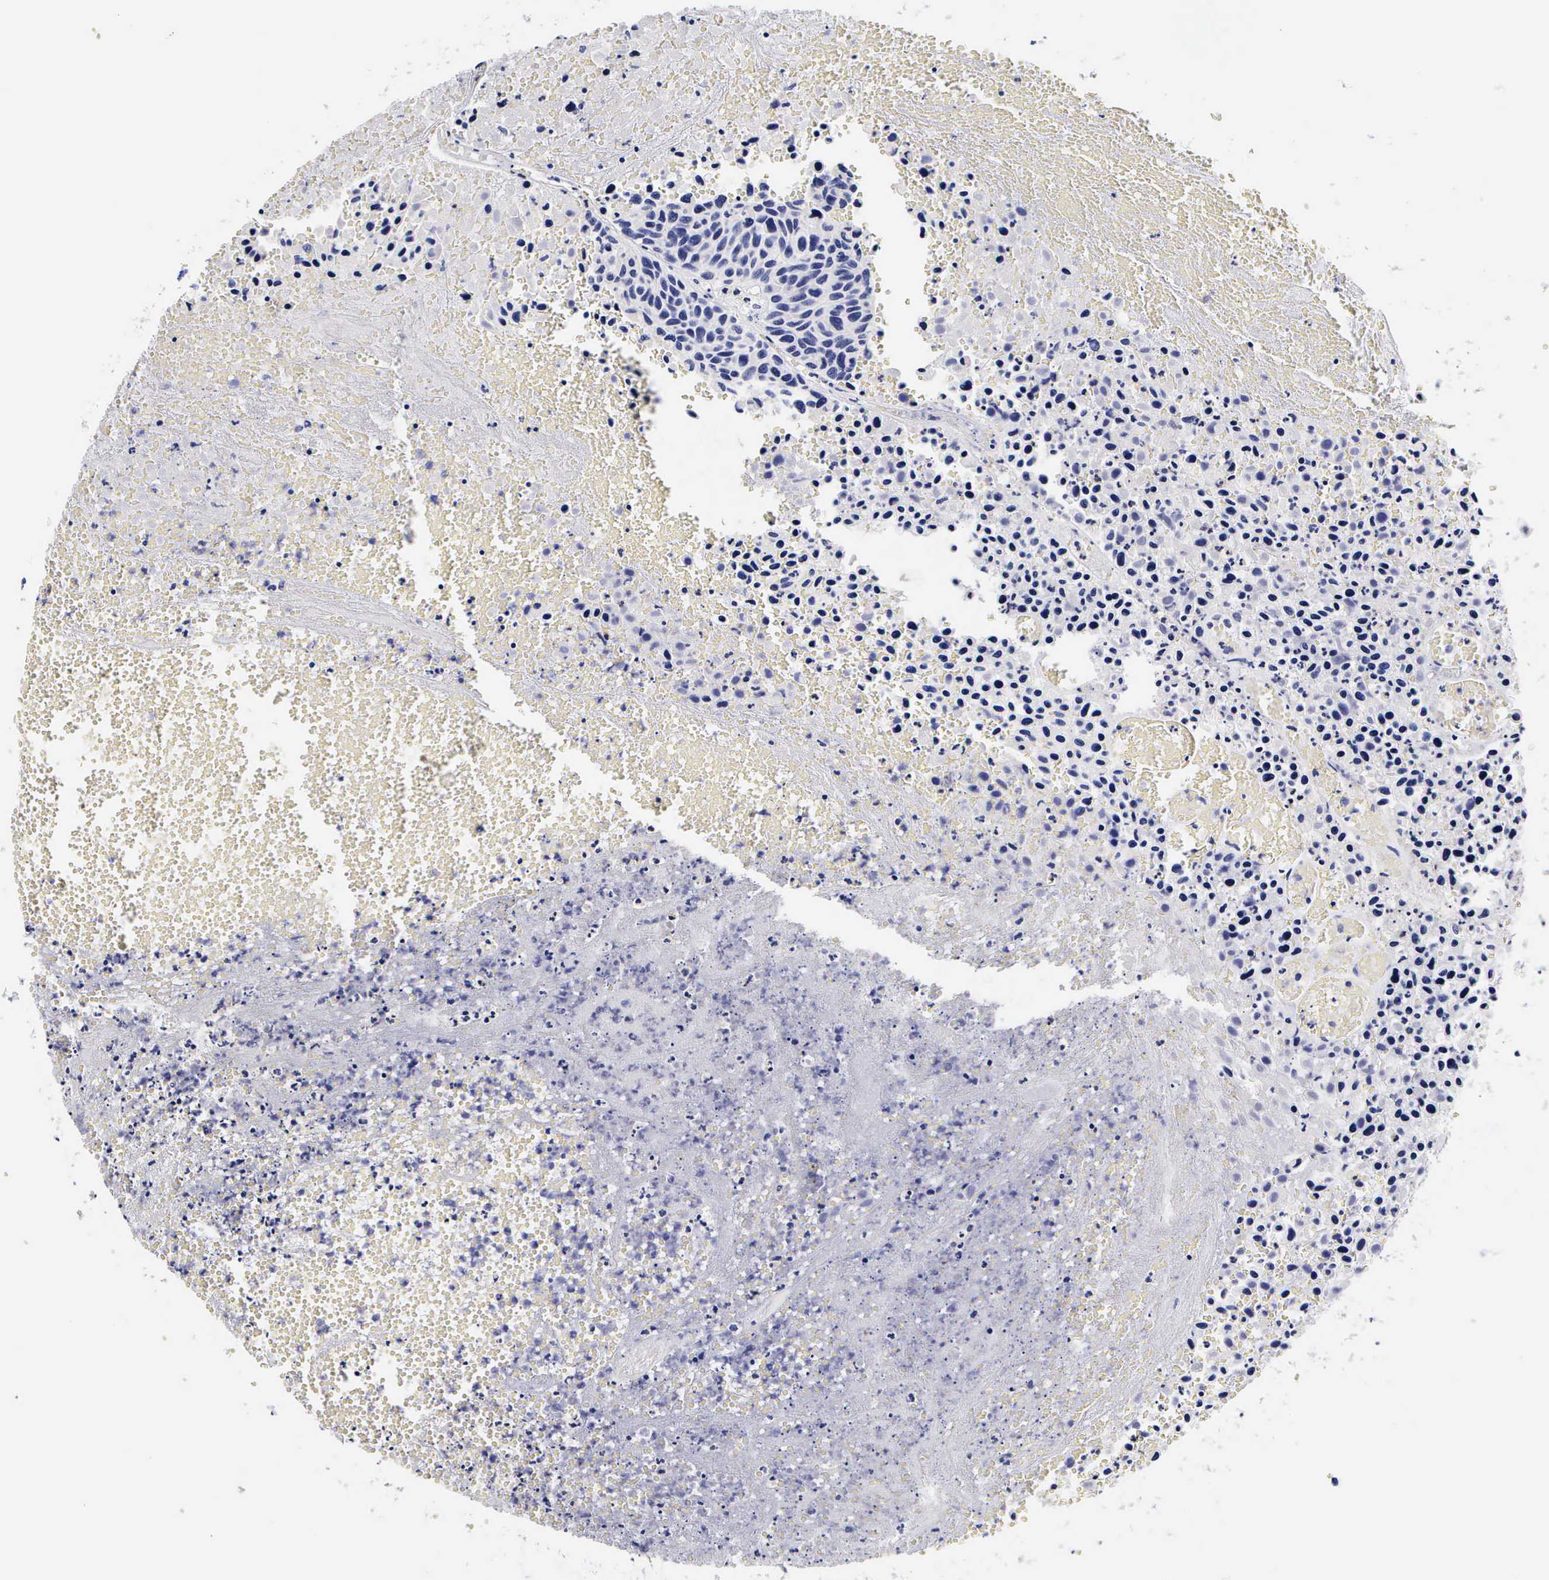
{"staining": {"intensity": "negative", "quantity": "none", "location": "none"}, "tissue": "urothelial cancer", "cell_type": "Tumor cells", "image_type": "cancer", "snomed": [{"axis": "morphology", "description": "Urothelial carcinoma, High grade"}, {"axis": "topography", "description": "Urinary bladder"}], "caption": "High magnification brightfield microscopy of urothelial cancer stained with DAB (brown) and counterstained with hematoxylin (blue): tumor cells show no significant staining. (Brightfield microscopy of DAB IHC at high magnification).", "gene": "RNASE6", "patient": {"sex": "male", "age": 66}}